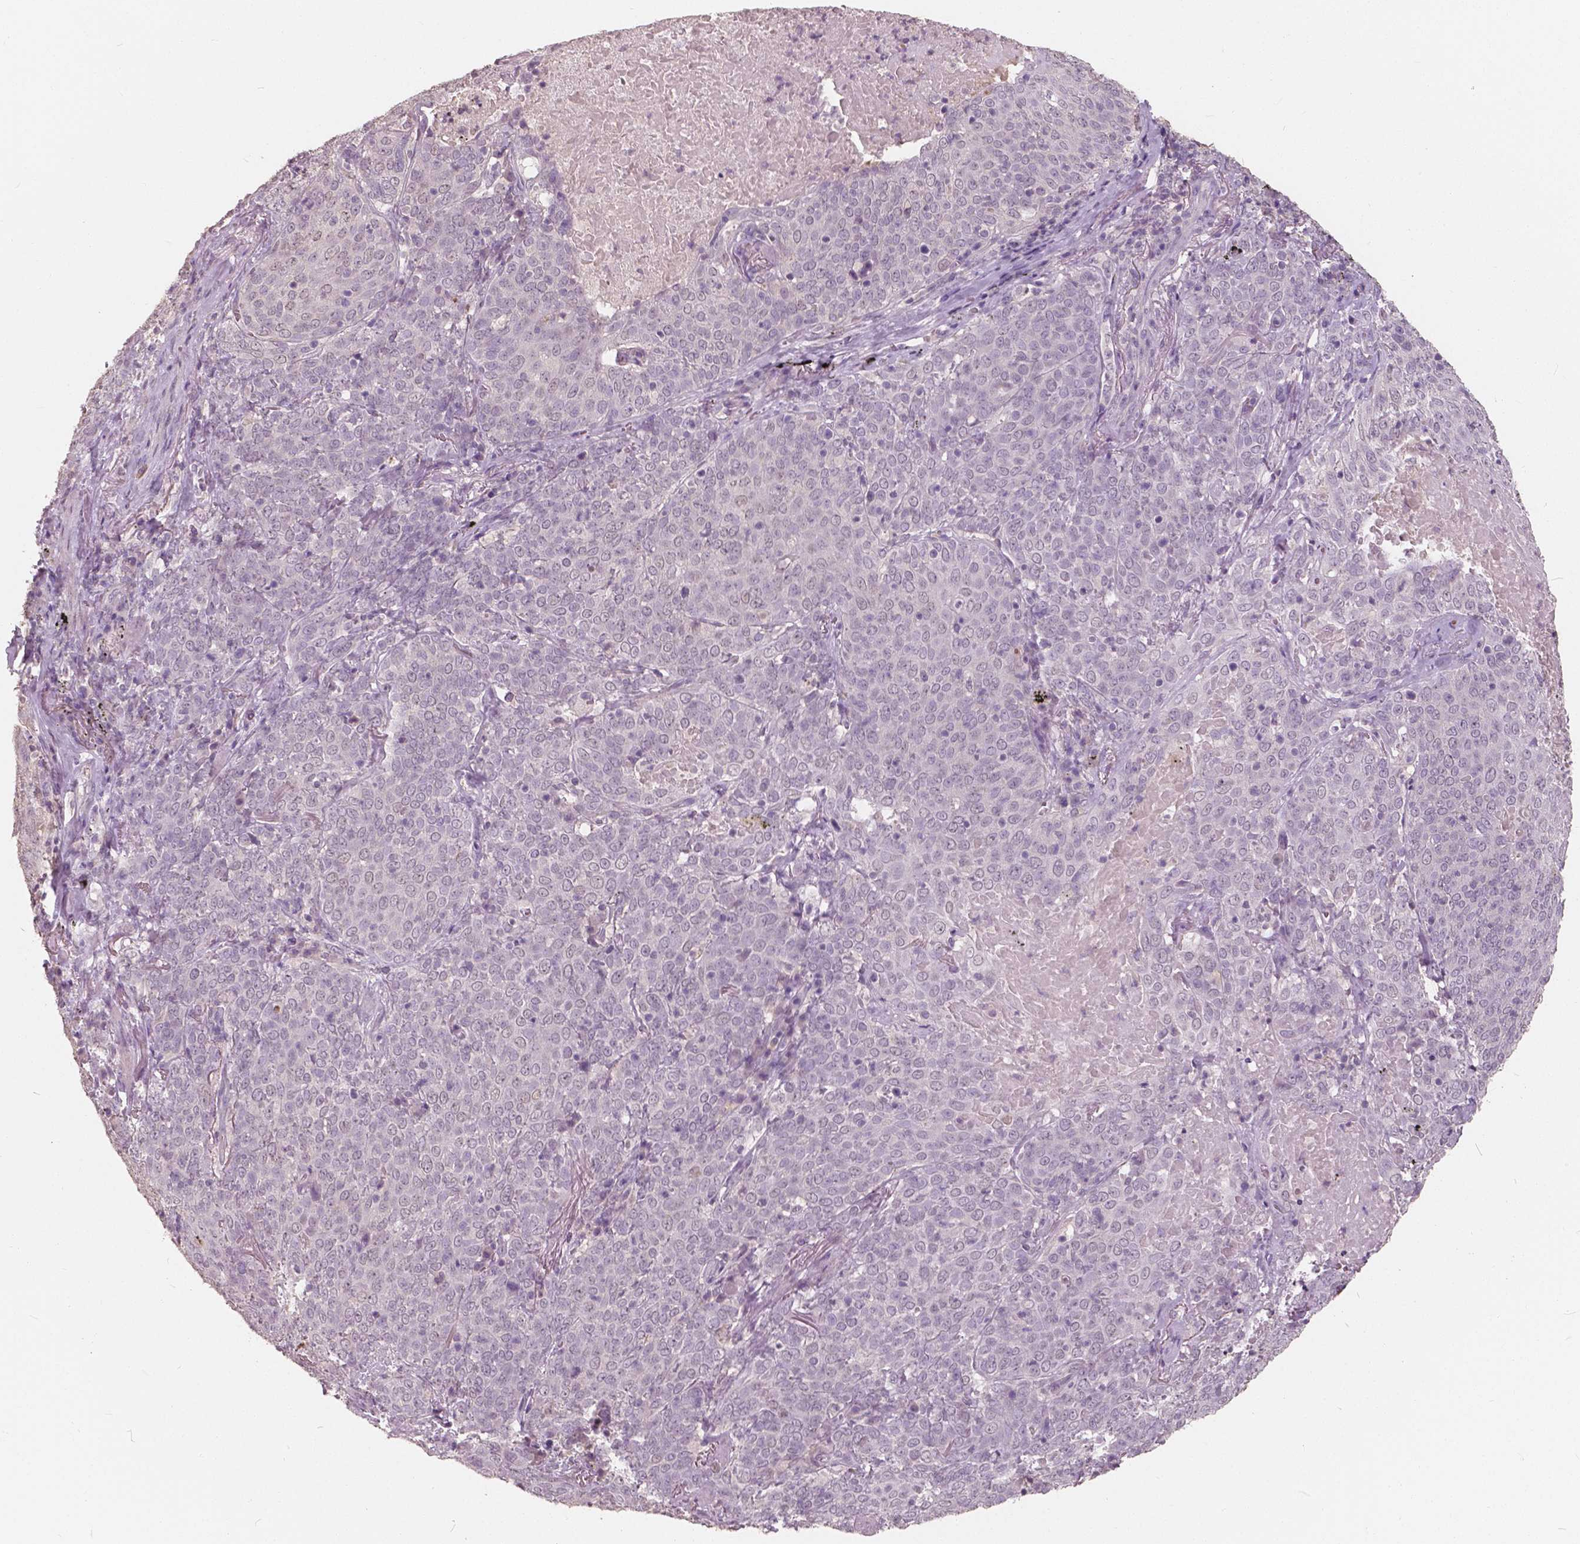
{"staining": {"intensity": "negative", "quantity": "none", "location": "none"}, "tissue": "lung cancer", "cell_type": "Tumor cells", "image_type": "cancer", "snomed": [{"axis": "morphology", "description": "Squamous cell carcinoma, NOS"}, {"axis": "topography", "description": "Lung"}], "caption": "The micrograph demonstrates no staining of tumor cells in squamous cell carcinoma (lung).", "gene": "SAT2", "patient": {"sex": "male", "age": 82}}